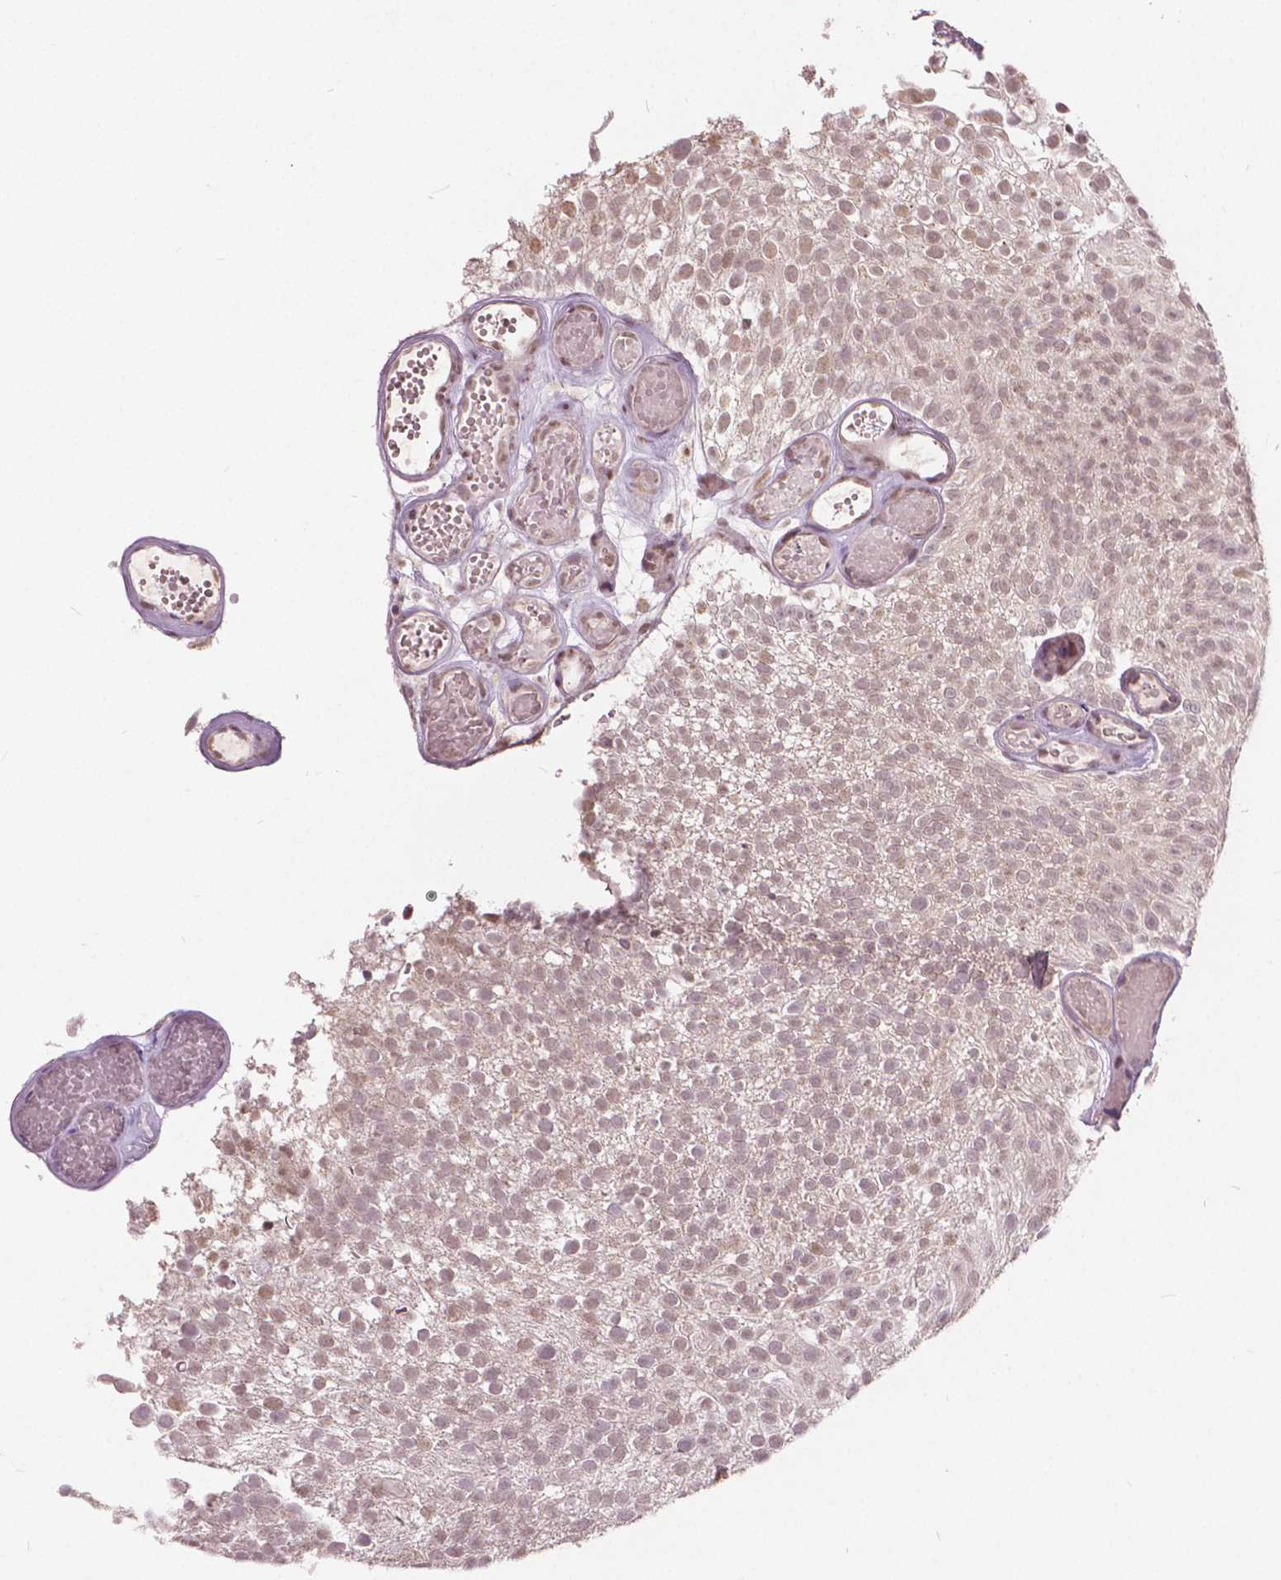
{"staining": {"intensity": "weak", "quantity": ">75%", "location": "nuclear"}, "tissue": "urothelial cancer", "cell_type": "Tumor cells", "image_type": "cancer", "snomed": [{"axis": "morphology", "description": "Urothelial carcinoma, Low grade"}, {"axis": "topography", "description": "Urinary bladder"}], "caption": "A photomicrograph of urothelial cancer stained for a protein reveals weak nuclear brown staining in tumor cells.", "gene": "HOXA10", "patient": {"sex": "male", "age": 78}}